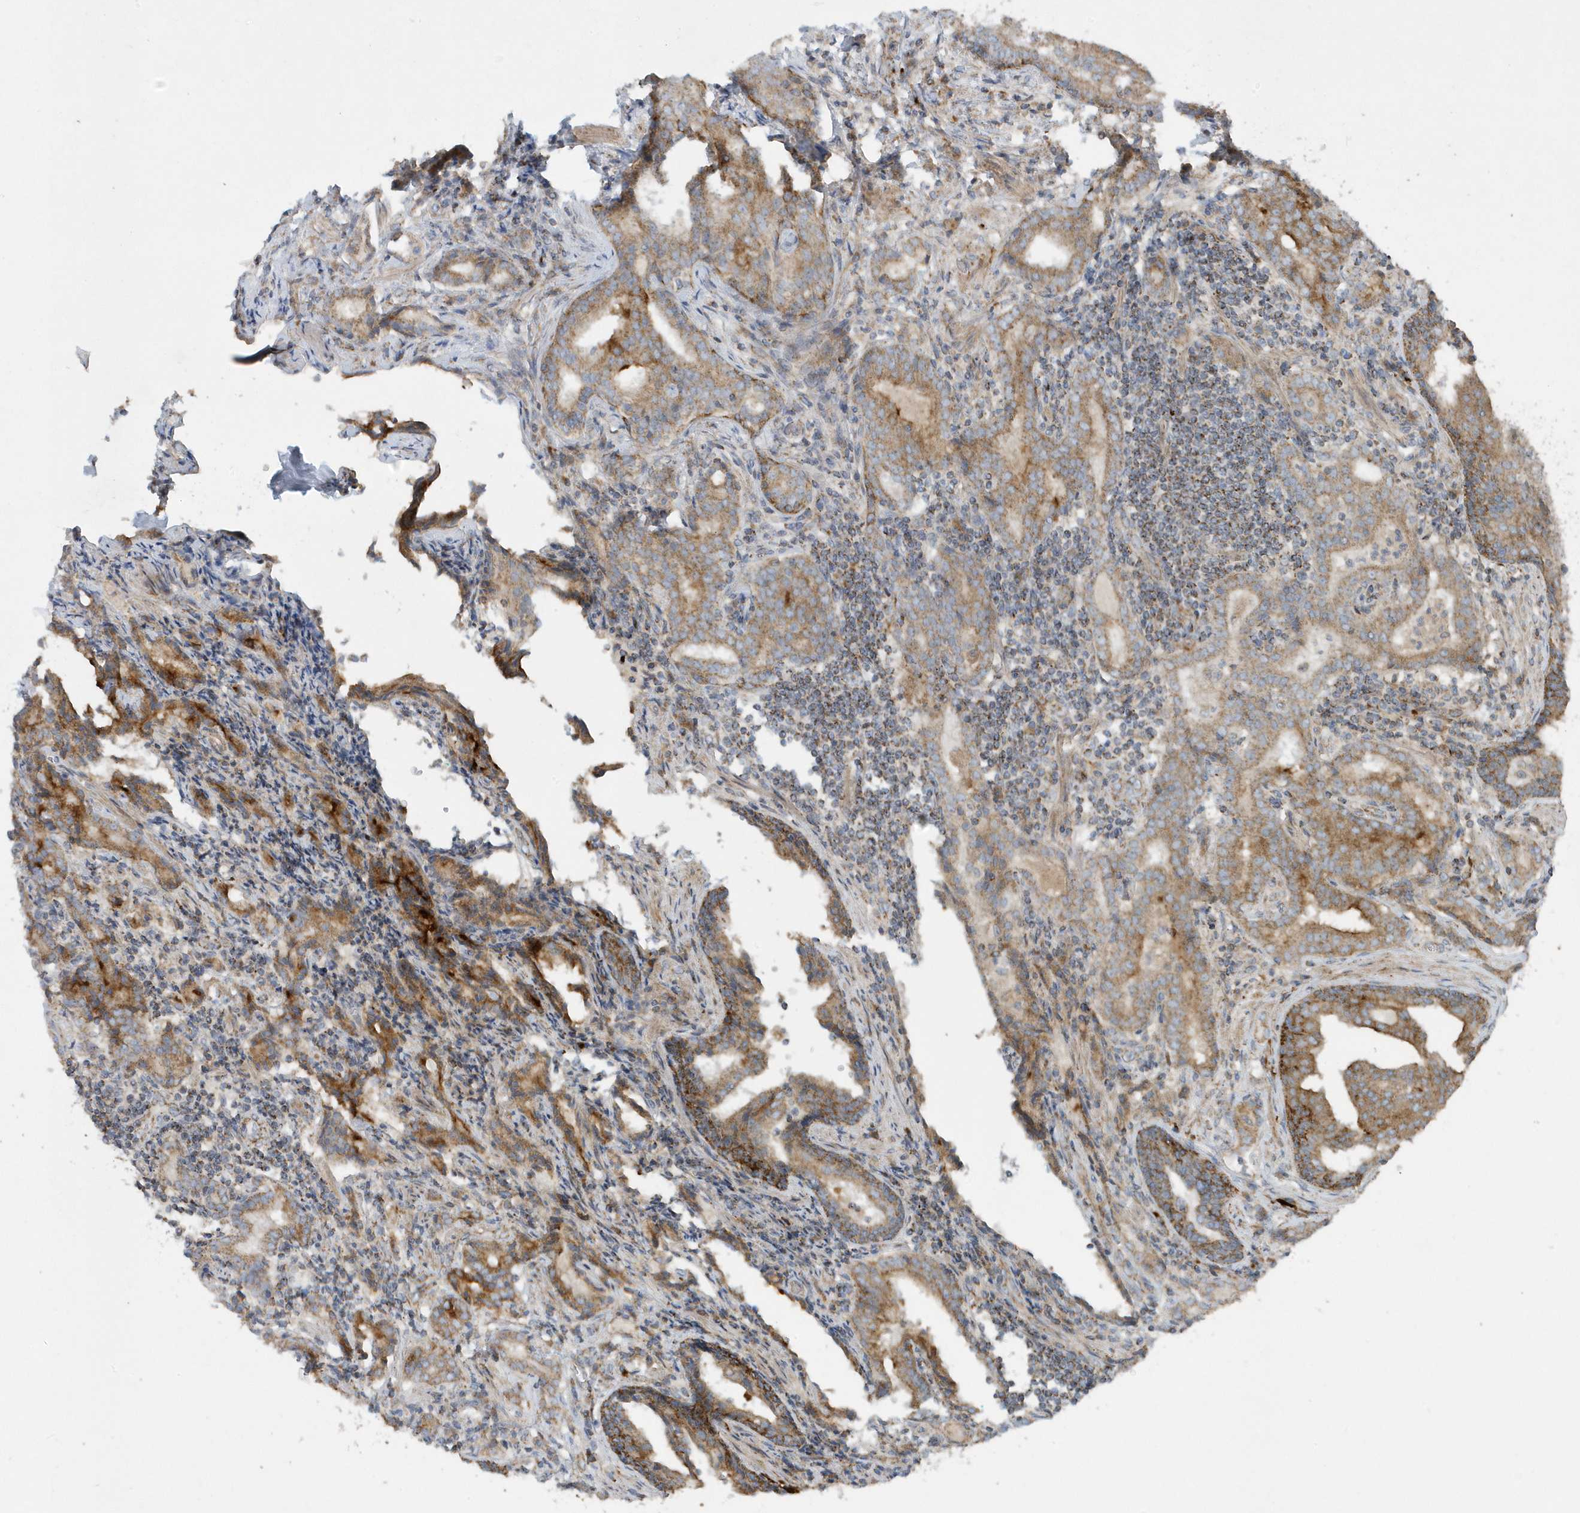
{"staining": {"intensity": "moderate", "quantity": ">75%", "location": "cytoplasmic/membranous"}, "tissue": "prostate cancer", "cell_type": "Tumor cells", "image_type": "cancer", "snomed": [{"axis": "morphology", "description": "Adenocarcinoma, High grade"}, {"axis": "topography", "description": "Prostate"}], "caption": "DAB (3,3'-diaminobenzidine) immunohistochemical staining of human prostate high-grade adenocarcinoma displays moderate cytoplasmic/membranous protein staining in approximately >75% of tumor cells.", "gene": "SLC38A2", "patient": {"sex": "male", "age": 63}}